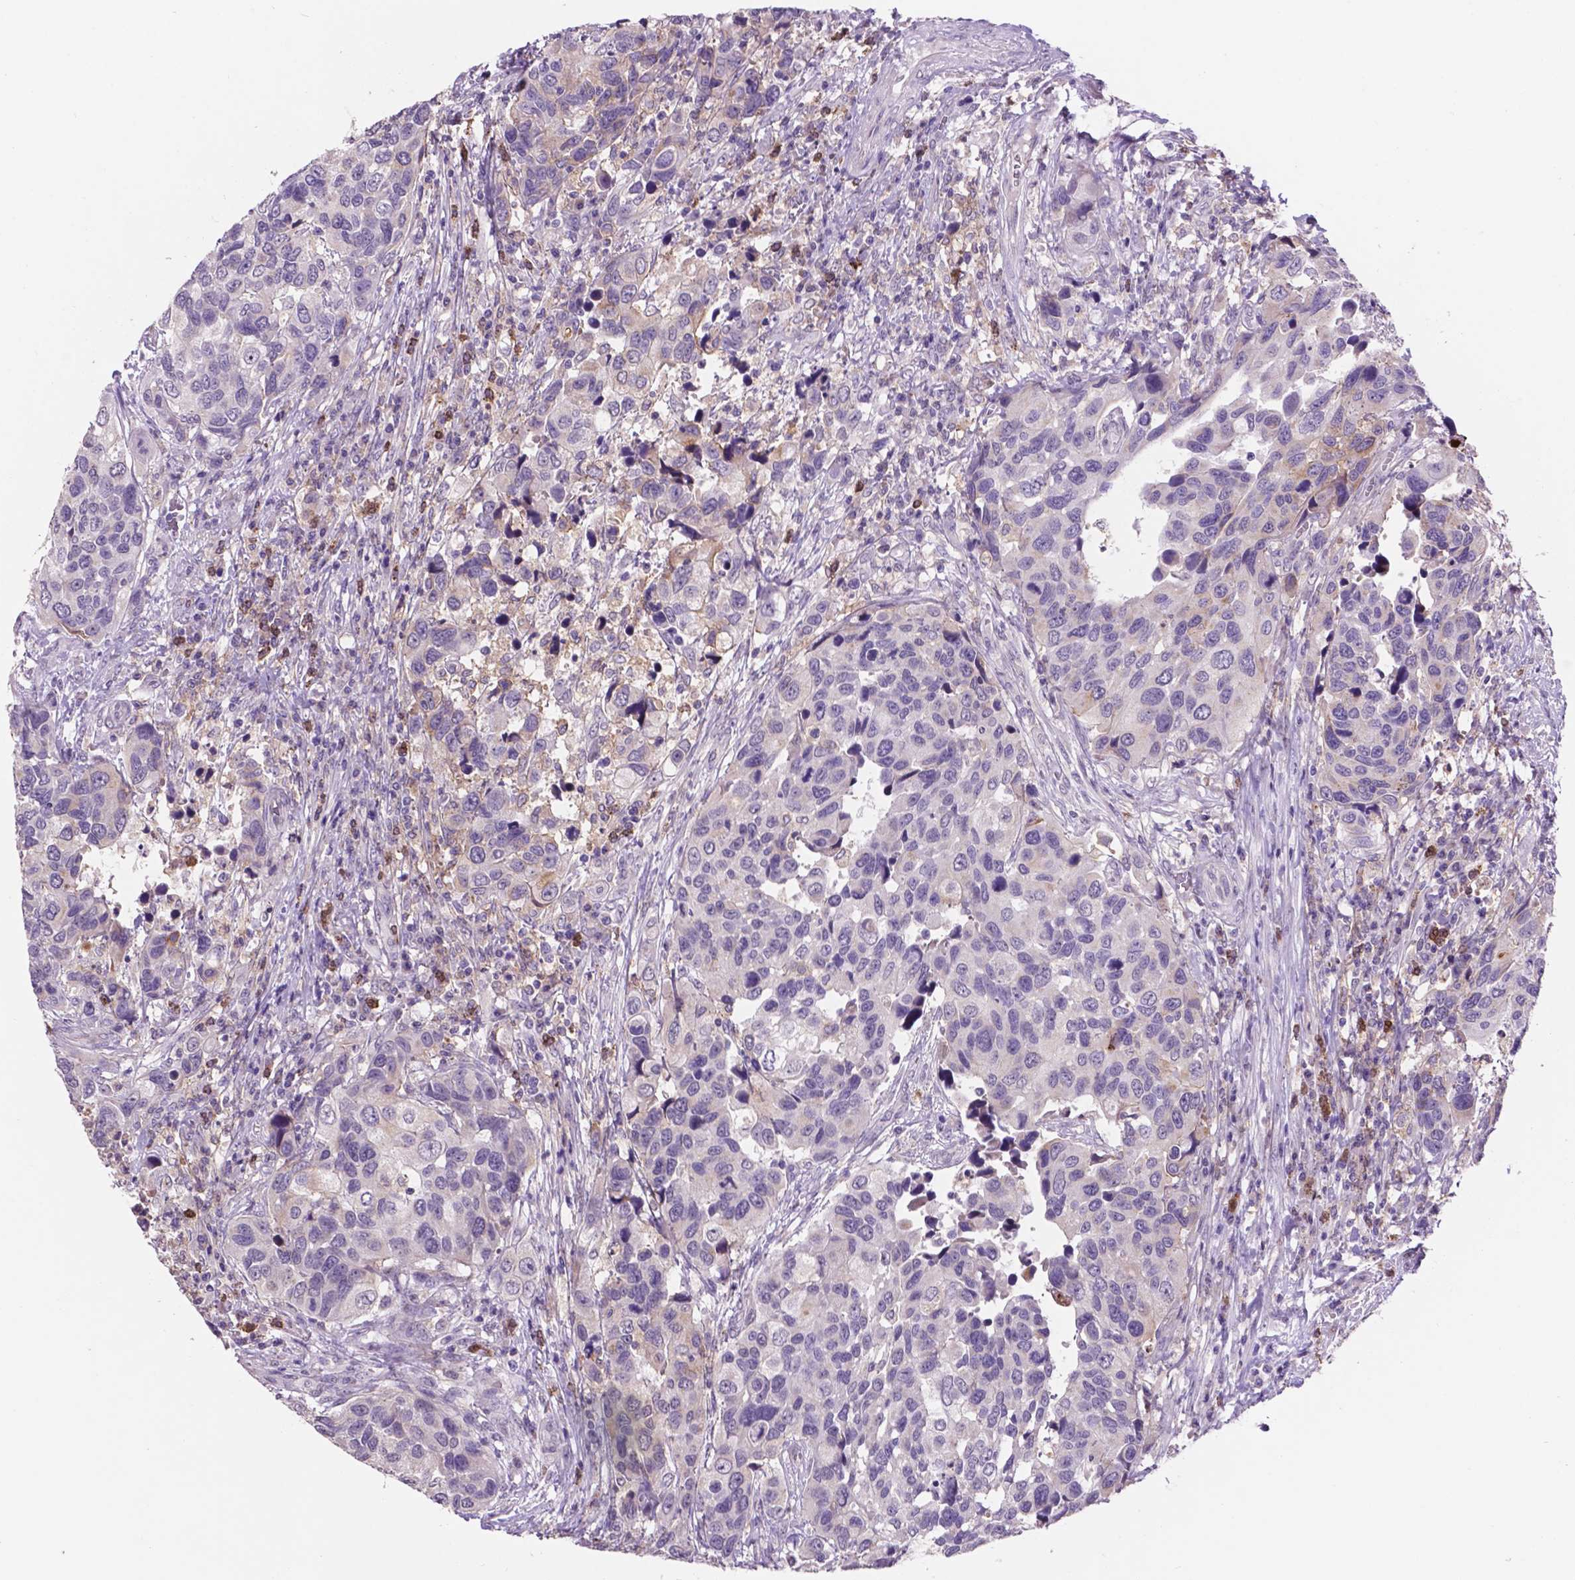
{"staining": {"intensity": "negative", "quantity": "none", "location": "none"}, "tissue": "urothelial cancer", "cell_type": "Tumor cells", "image_type": "cancer", "snomed": [{"axis": "morphology", "description": "Urothelial carcinoma, High grade"}, {"axis": "topography", "description": "Urinary bladder"}], "caption": "There is no significant staining in tumor cells of high-grade urothelial carcinoma.", "gene": "PLSCR1", "patient": {"sex": "male", "age": 60}}